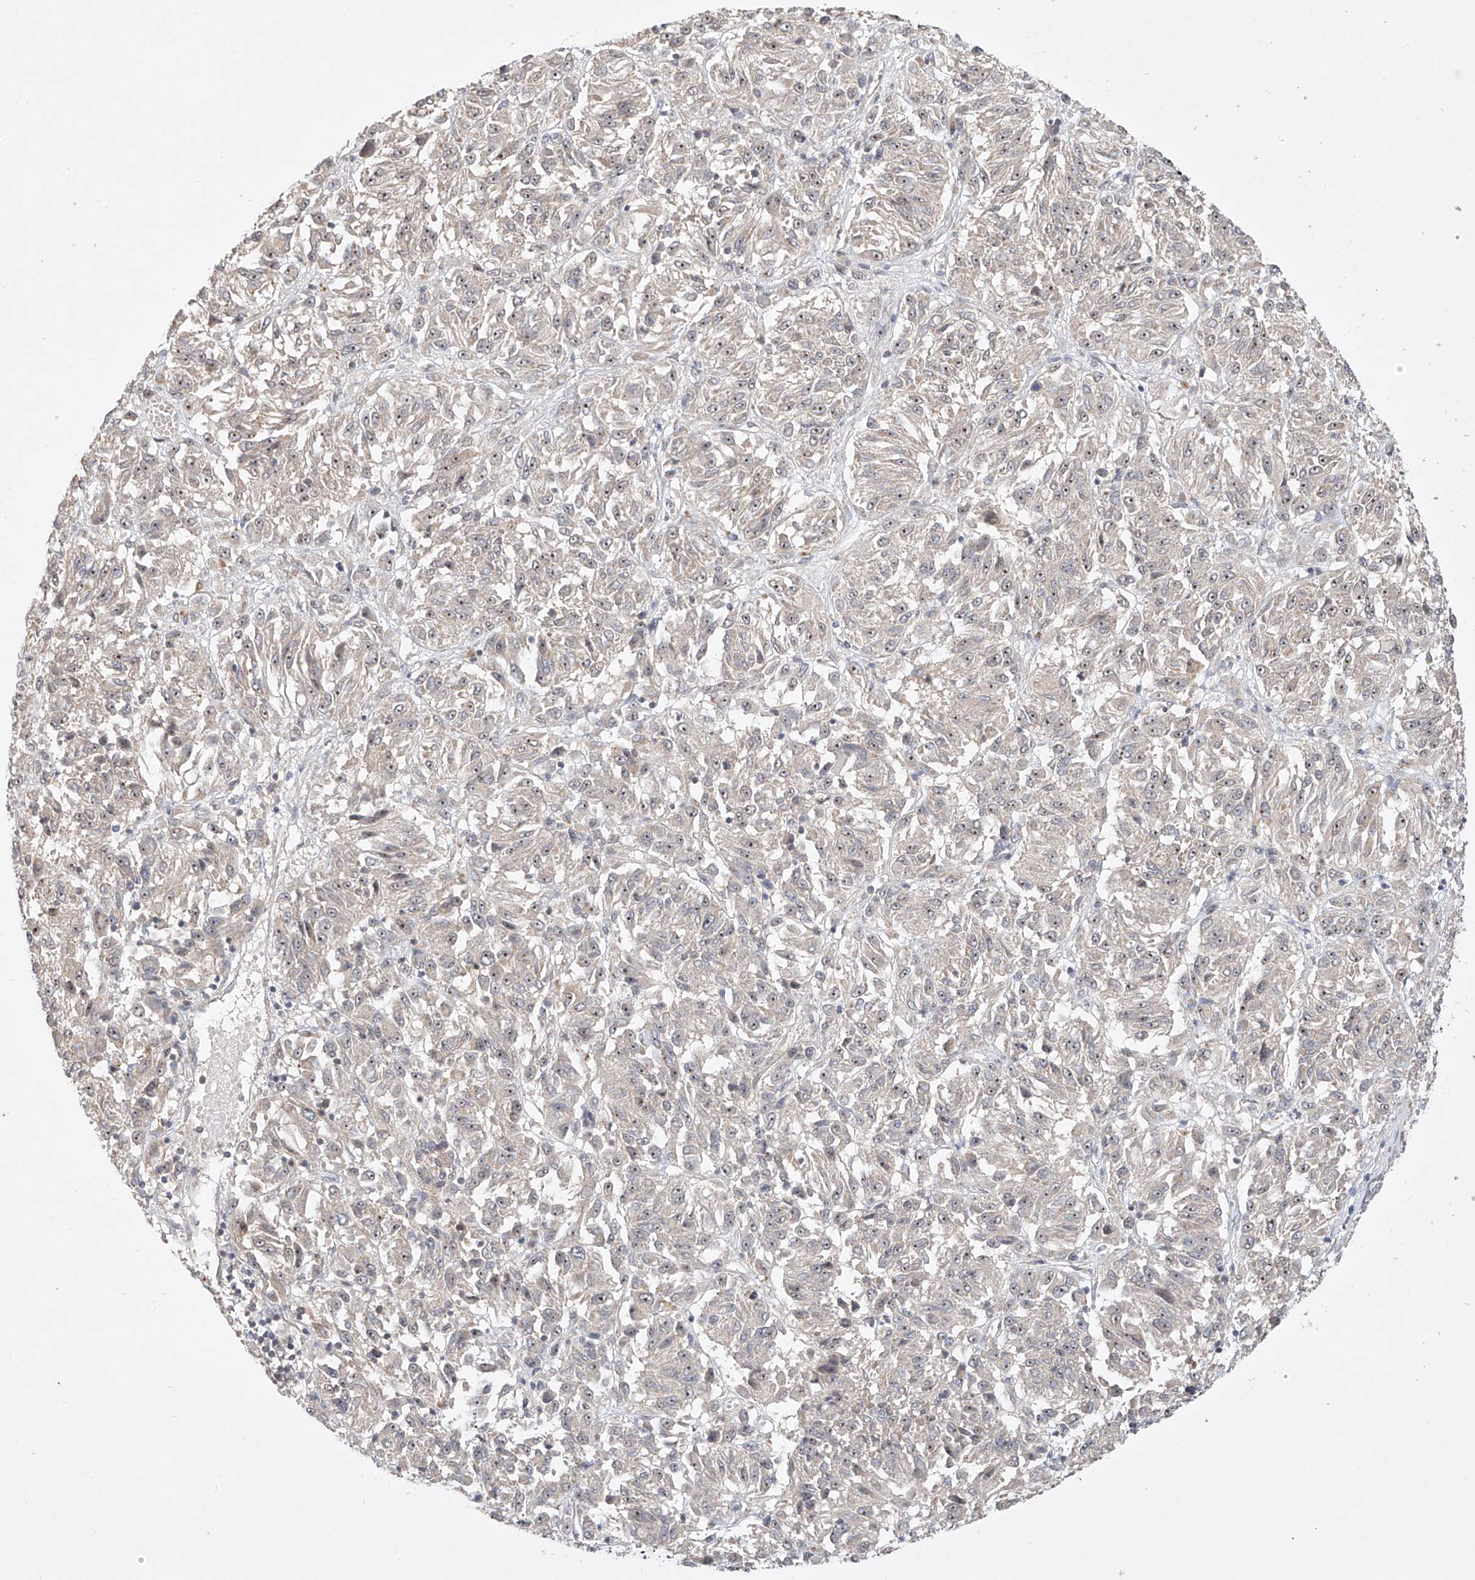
{"staining": {"intensity": "weak", "quantity": "<25%", "location": "nuclear"}, "tissue": "melanoma", "cell_type": "Tumor cells", "image_type": "cancer", "snomed": [{"axis": "morphology", "description": "Malignant melanoma, Metastatic site"}, {"axis": "topography", "description": "Lung"}], "caption": "Melanoma was stained to show a protein in brown. There is no significant staining in tumor cells.", "gene": "TASP1", "patient": {"sex": "male", "age": 64}}